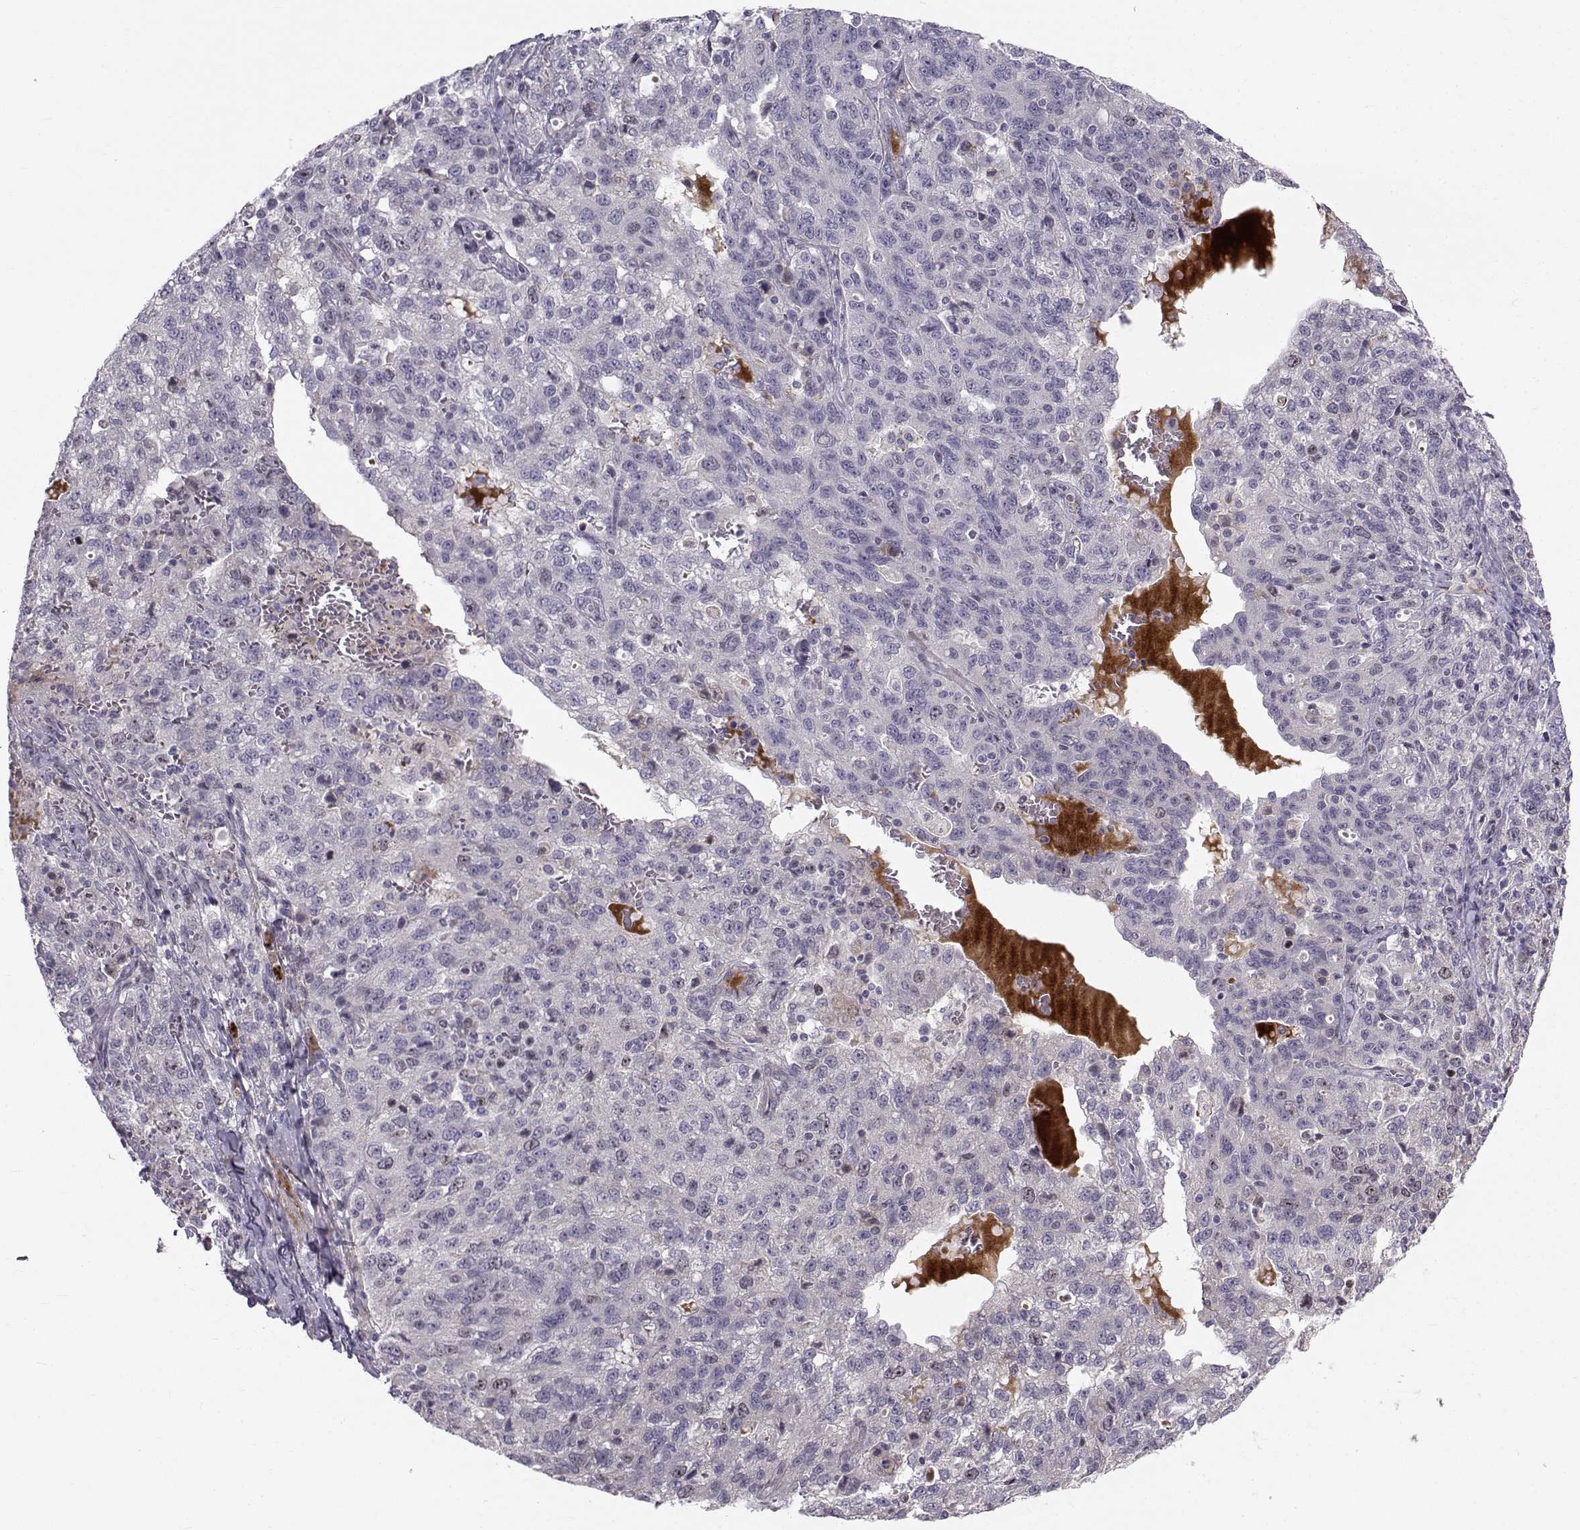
{"staining": {"intensity": "negative", "quantity": "none", "location": "none"}, "tissue": "ovarian cancer", "cell_type": "Tumor cells", "image_type": "cancer", "snomed": [{"axis": "morphology", "description": "Cystadenocarcinoma, serous, NOS"}, {"axis": "topography", "description": "Ovary"}], "caption": "High magnification brightfield microscopy of ovarian serous cystadenocarcinoma stained with DAB (brown) and counterstained with hematoxylin (blue): tumor cells show no significant expression. (DAB (3,3'-diaminobenzidine) immunohistochemistry with hematoxylin counter stain).", "gene": "LRP8", "patient": {"sex": "female", "age": 71}}